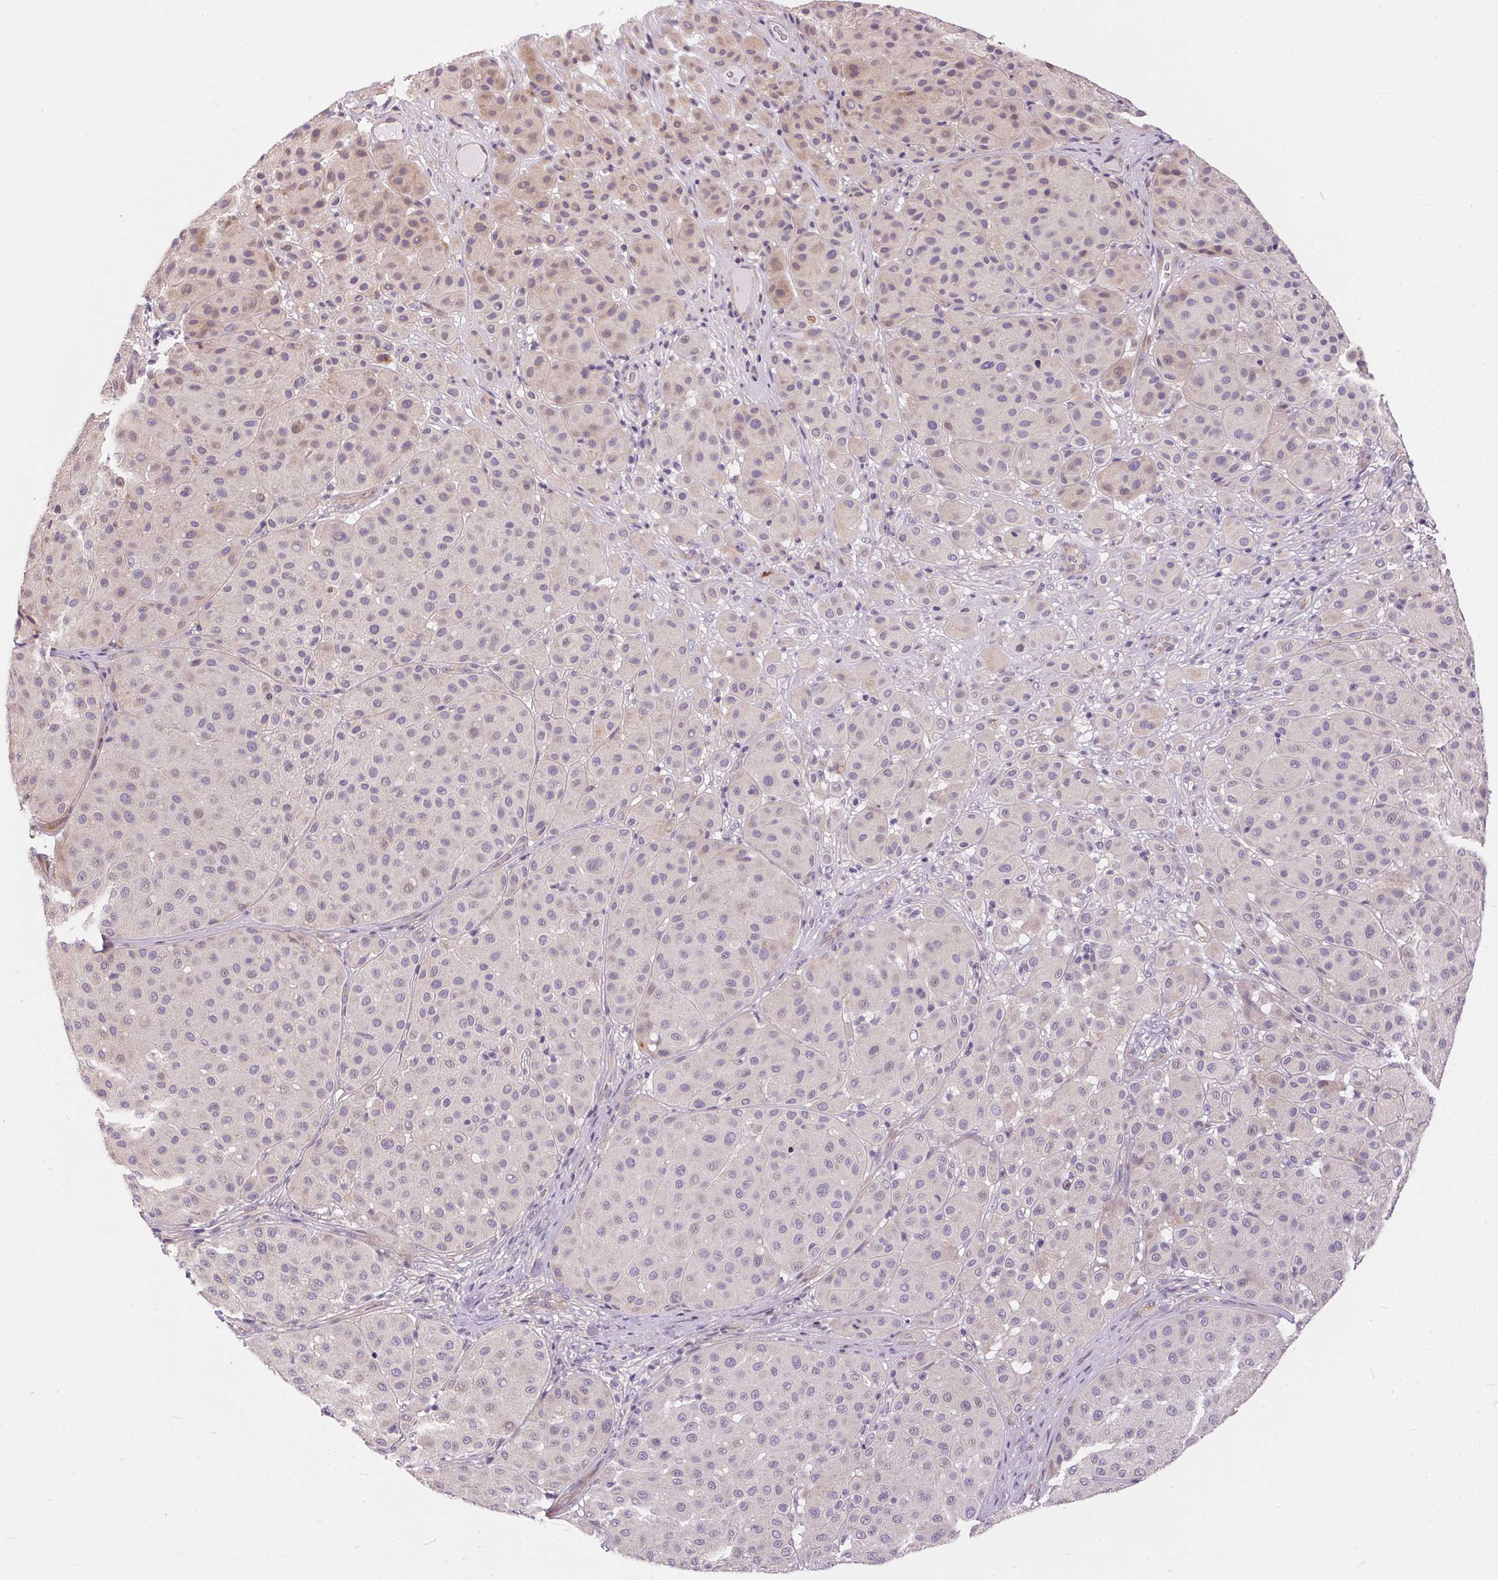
{"staining": {"intensity": "weak", "quantity": "<25%", "location": "cytoplasmic/membranous"}, "tissue": "melanoma", "cell_type": "Tumor cells", "image_type": "cancer", "snomed": [{"axis": "morphology", "description": "Malignant melanoma, Metastatic site"}, {"axis": "topography", "description": "Smooth muscle"}], "caption": "The histopathology image displays no significant staining in tumor cells of malignant melanoma (metastatic site). The staining was performed using DAB (3,3'-diaminobenzidine) to visualize the protein expression in brown, while the nuclei were stained in blue with hematoxylin (Magnification: 20x).", "gene": "UNC13B", "patient": {"sex": "male", "age": 41}}